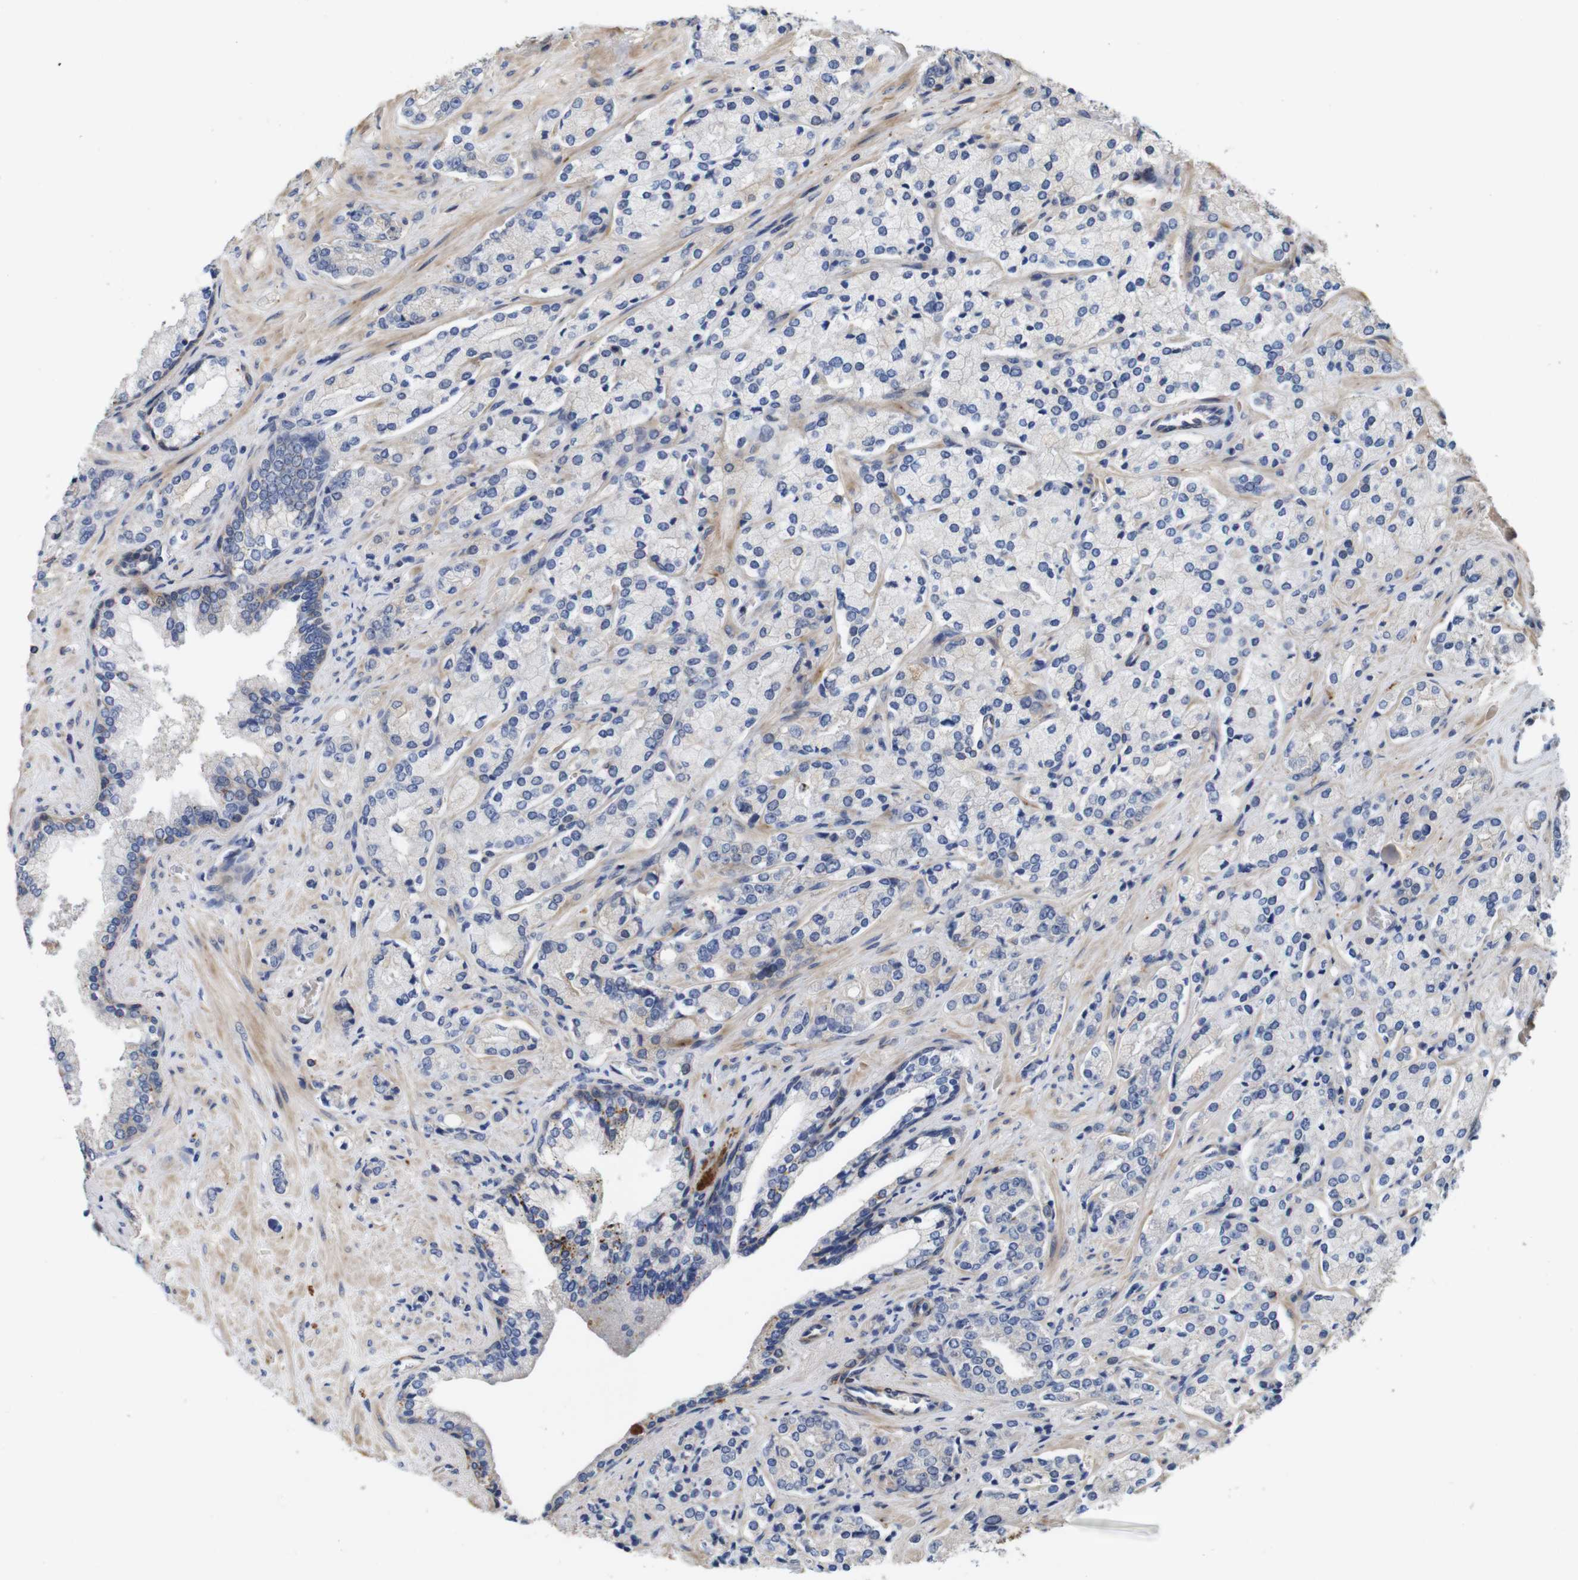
{"staining": {"intensity": "negative", "quantity": "none", "location": "none"}, "tissue": "prostate cancer", "cell_type": "Tumor cells", "image_type": "cancer", "snomed": [{"axis": "morphology", "description": "Adenocarcinoma, High grade"}, {"axis": "topography", "description": "Prostate"}], "caption": "High power microscopy histopathology image of an immunohistochemistry (IHC) histopathology image of prostate cancer, revealing no significant positivity in tumor cells.", "gene": "SPRY3", "patient": {"sex": "male", "age": 71}}